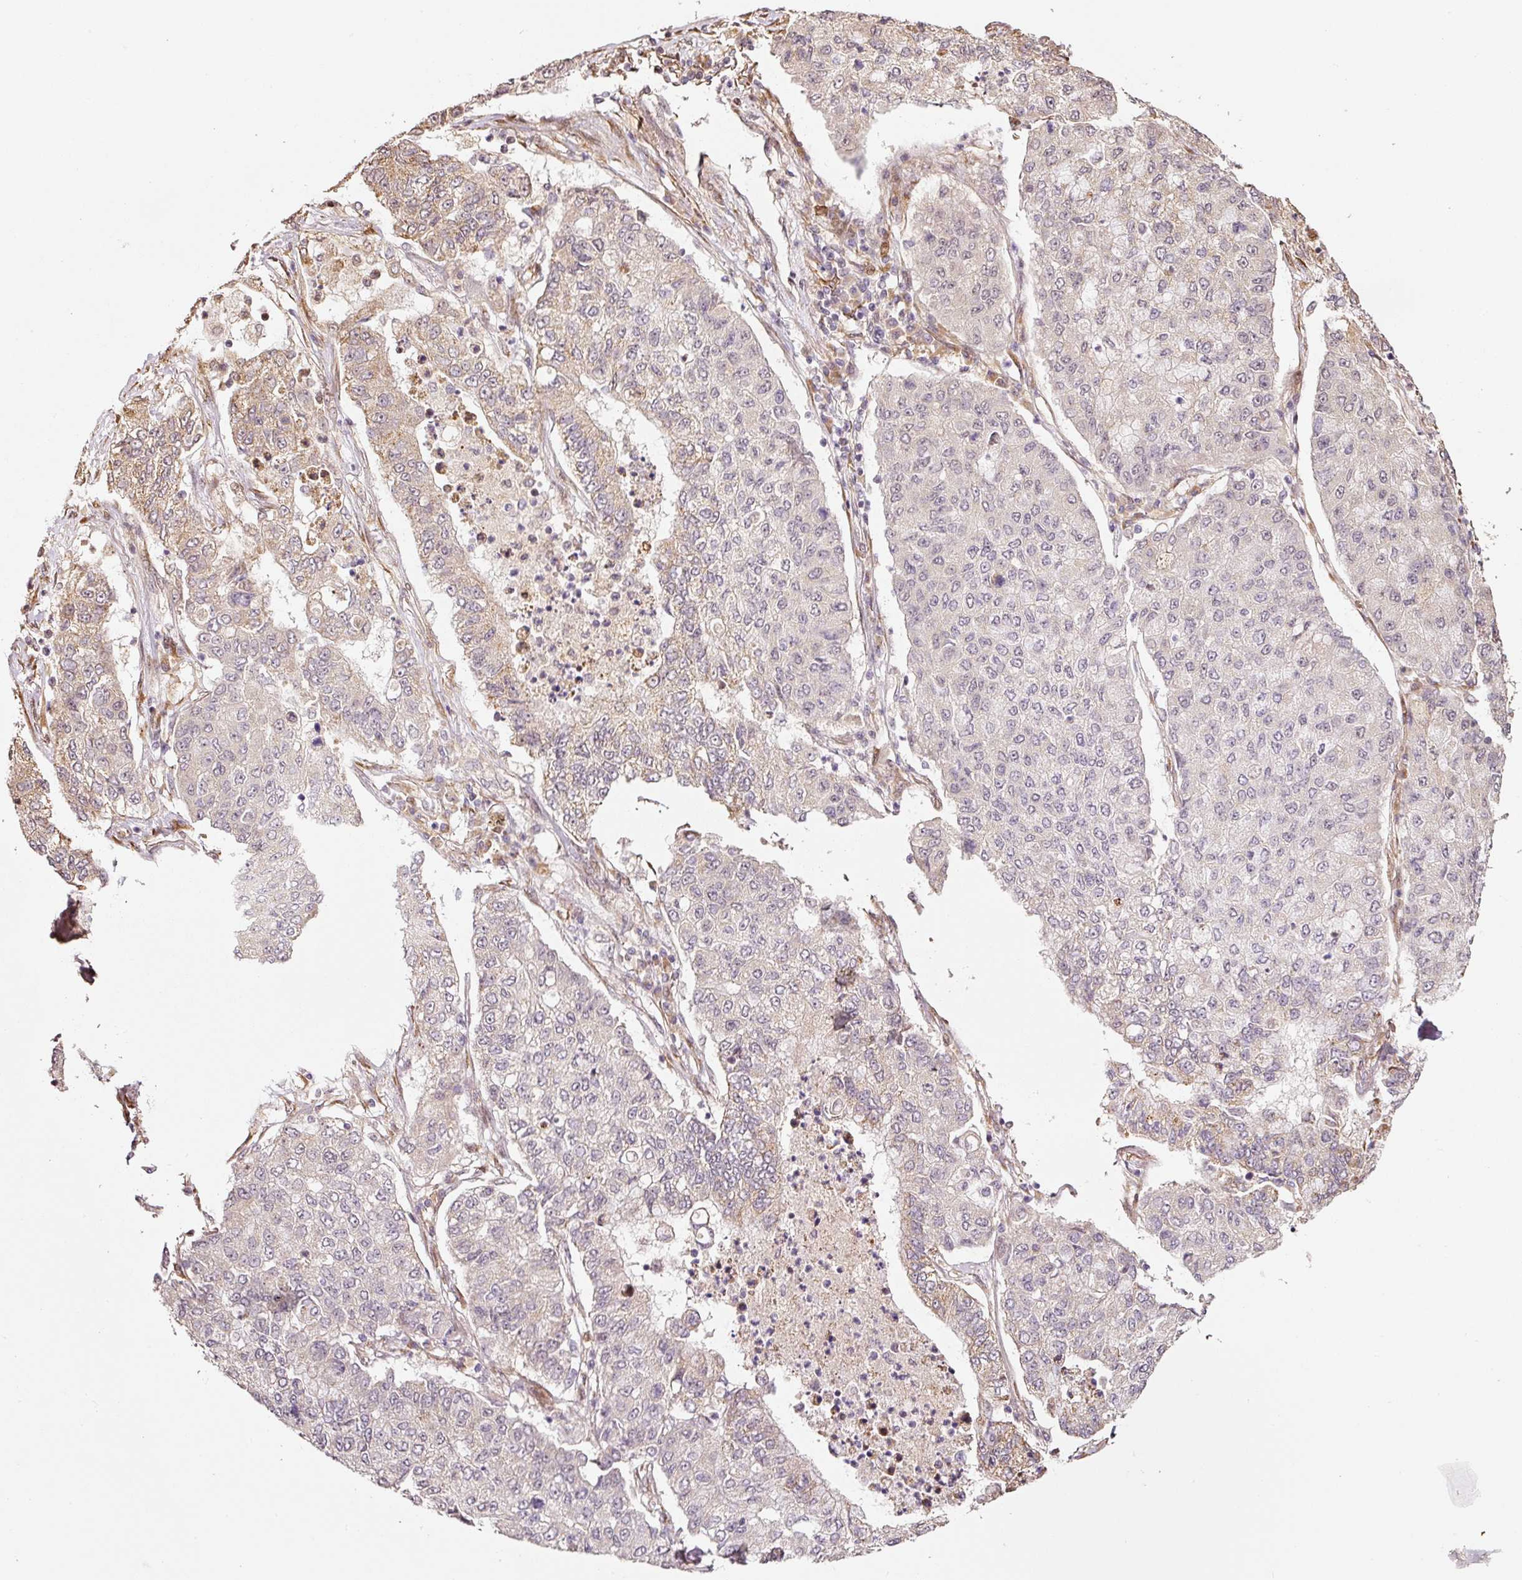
{"staining": {"intensity": "weak", "quantity": "<25%", "location": "cytoplasmic/membranous"}, "tissue": "lung cancer", "cell_type": "Tumor cells", "image_type": "cancer", "snomed": [{"axis": "morphology", "description": "Squamous cell carcinoma, NOS"}, {"axis": "topography", "description": "Lung"}], "caption": "A high-resolution photomicrograph shows immunohistochemistry (IHC) staining of lung cancer (squamous cell carcinoma), which exhibits no significant positivity in tumor cells. (Brightfield microscopy of DAB (3,3'-diaminobenzidine) immunohistochemistry at high magnification).", "gene": "ETF1", "patient": {"sex": "male", "age": 74}}